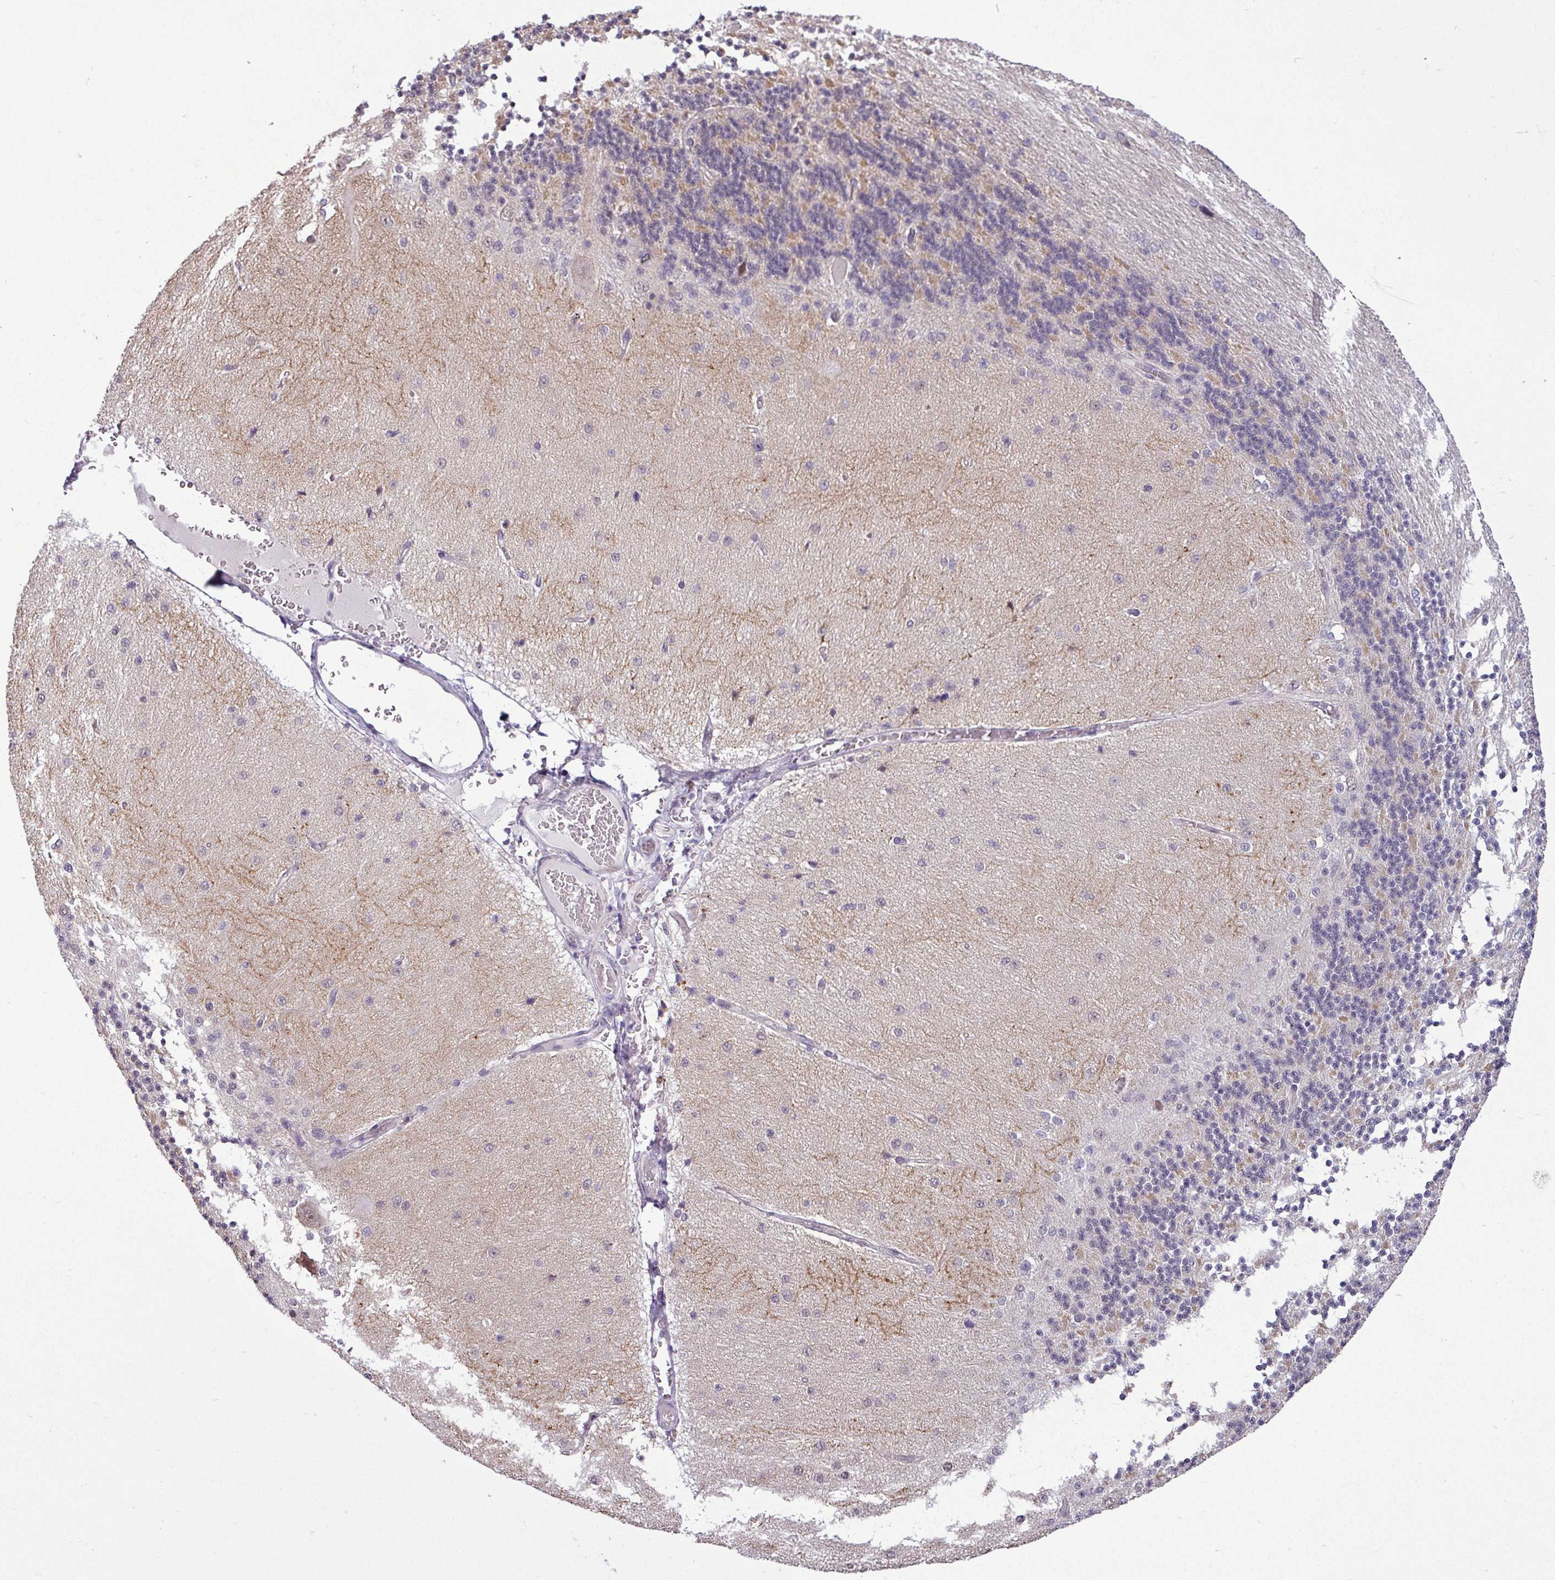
{"staining": {"intensity": "weak", "quantity": "<25%", "location": "cytoplasmic/membranous,nuclear"}, "tissue": "cerebellum", "cell_type": "Cells in granular layer", "image_type": "normal", "snomed": [{"axis": "morphology", "description": "Normal tissue, NOS"}, {"axis": "topography", "description": "Cerebellum"}], "caption": "Immunohistochemical staining of unremarkable cerebellum exhibits no significant expression in cells in granular layer. (Brightfield microscopy of DAB (3,3'-diaminobenzidine) immunohistochemistry at high magnification).", "gene": "GPT2", "patient": {"sex": "female", "age": 29}}